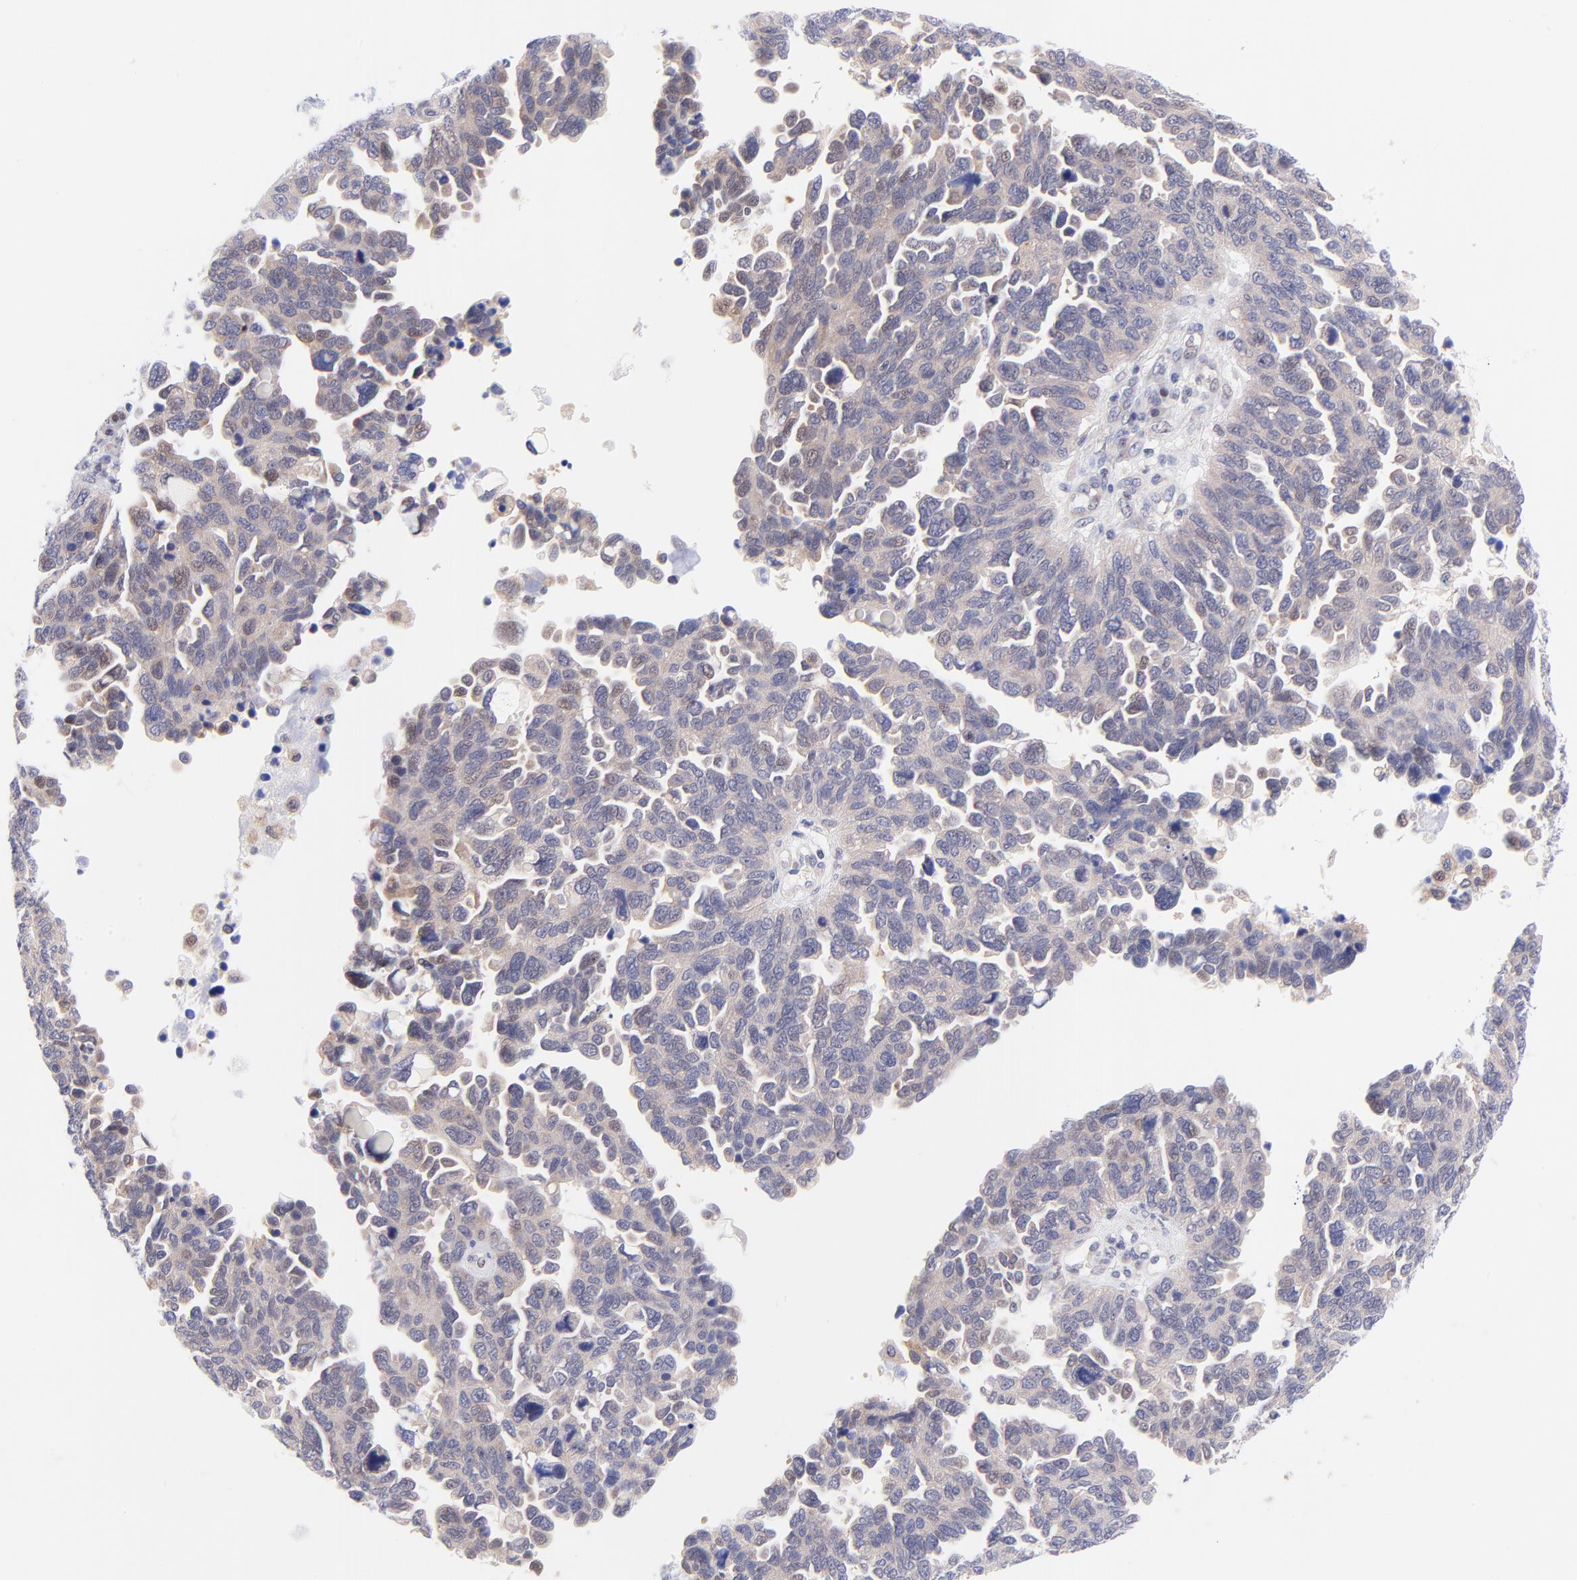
{"staining": {"intensity": "weak", "quantity": "<25%", "location": "nuclear"}, "tissue": "ovarian cancer", "cell_type": "Tumor cells", "image_type": "cancer", "snomed": [{"axis": "morphology", "description": "Cystadenocarcinoma, serous, NOS"}, {"axis": "topography", "description": "Ovary"}], "caption": "Tumor cells show no significant protein staining in ovarian serous cystadenocarcinoma.", "gene": "PBDC1", "patient": {"sex": "female", "age": 64}}